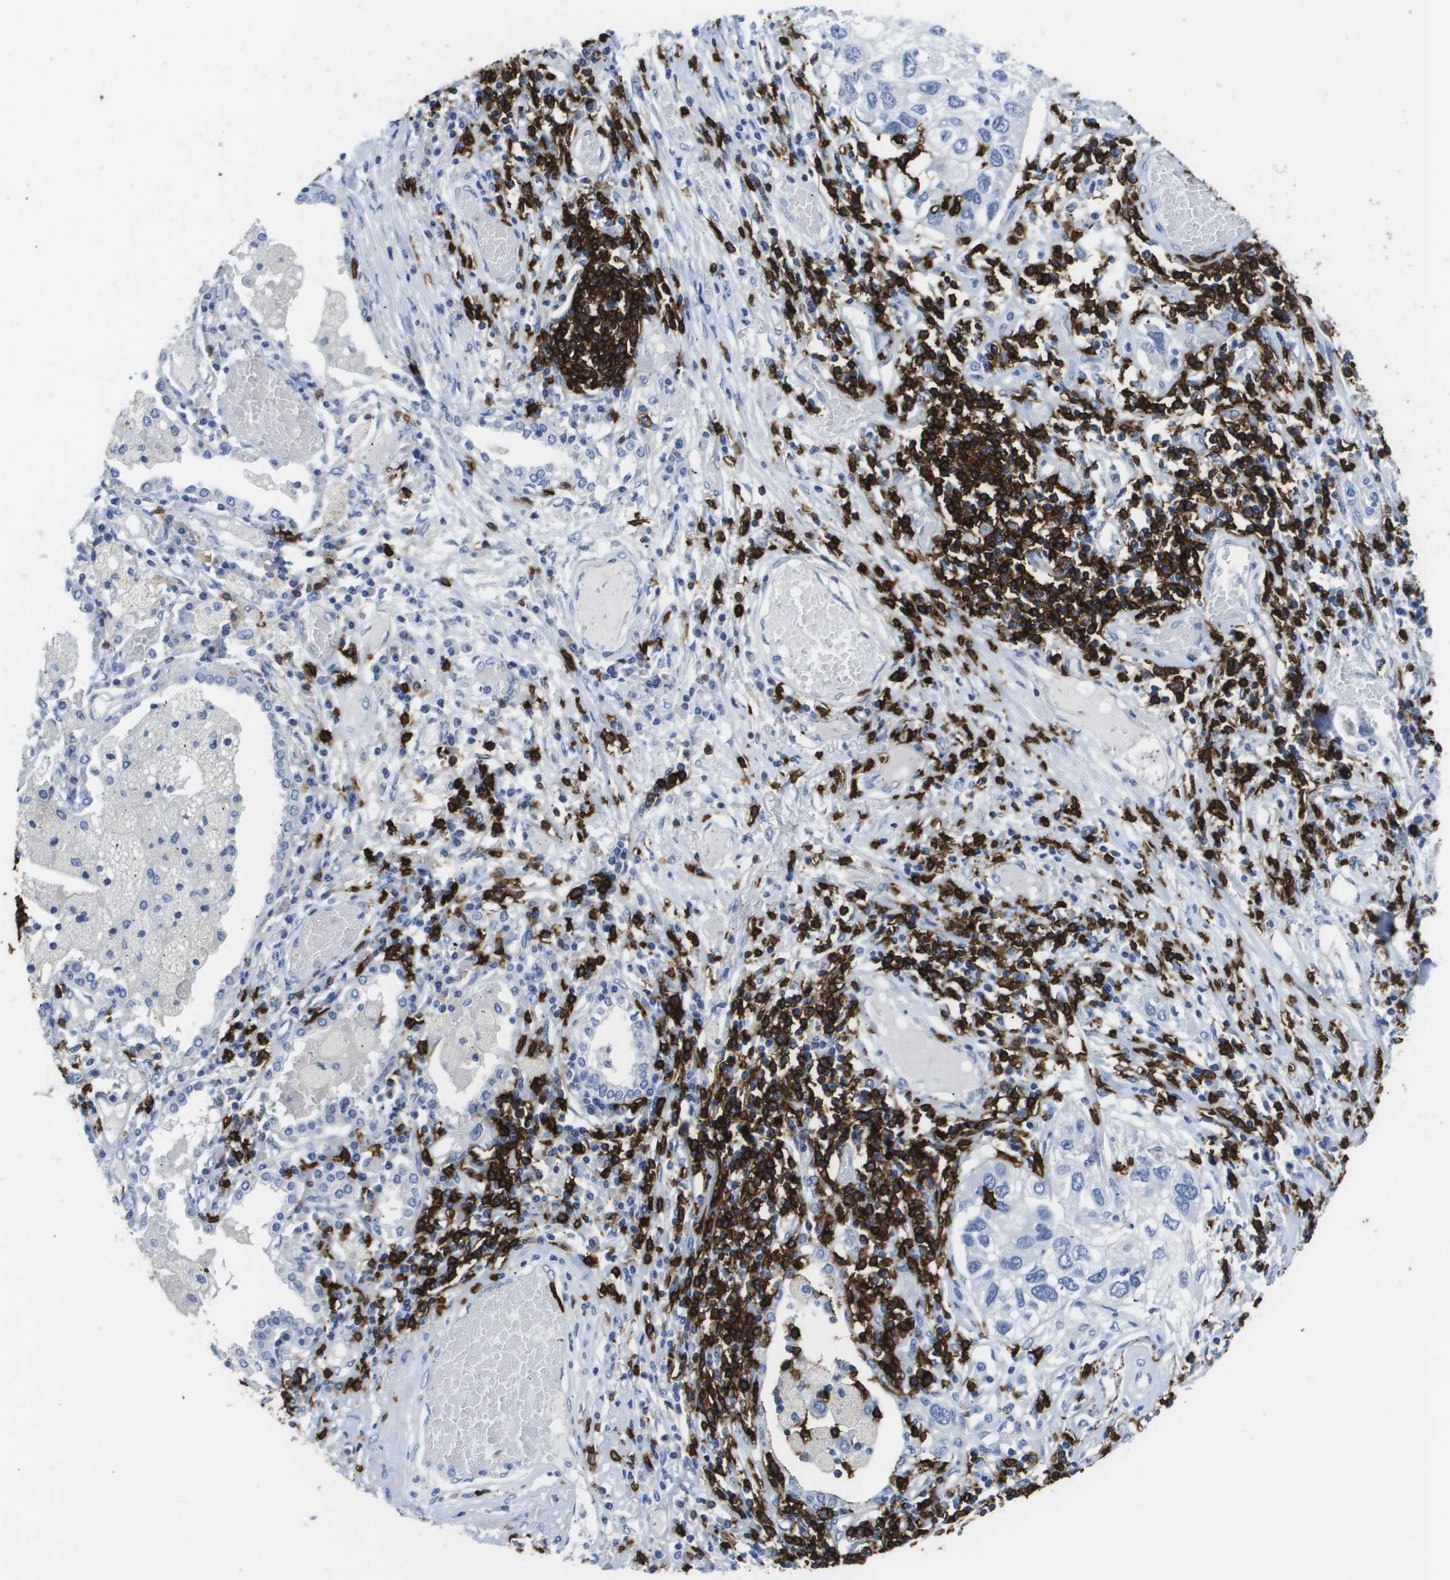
{"staining": {"intensity": "negative", "quantity": "none", "location": "none"}, "tissue": "lung cancer", "cell_type": "Tumor cells", "image_type": "cancer", "snomed": [{"axis": "morphology", "description": "Squamous cell carcinoma, NOS"}, {"axis": "topography", "description": "Lung"}], "caption": "An IHC histopathology image of lung squamous cell carcinoma is shown. There is no staining in tumor cells of lung squamous cell carcinoma.", "gene": "MS4A1", "patient": {"sex": "male", "age": 71}}